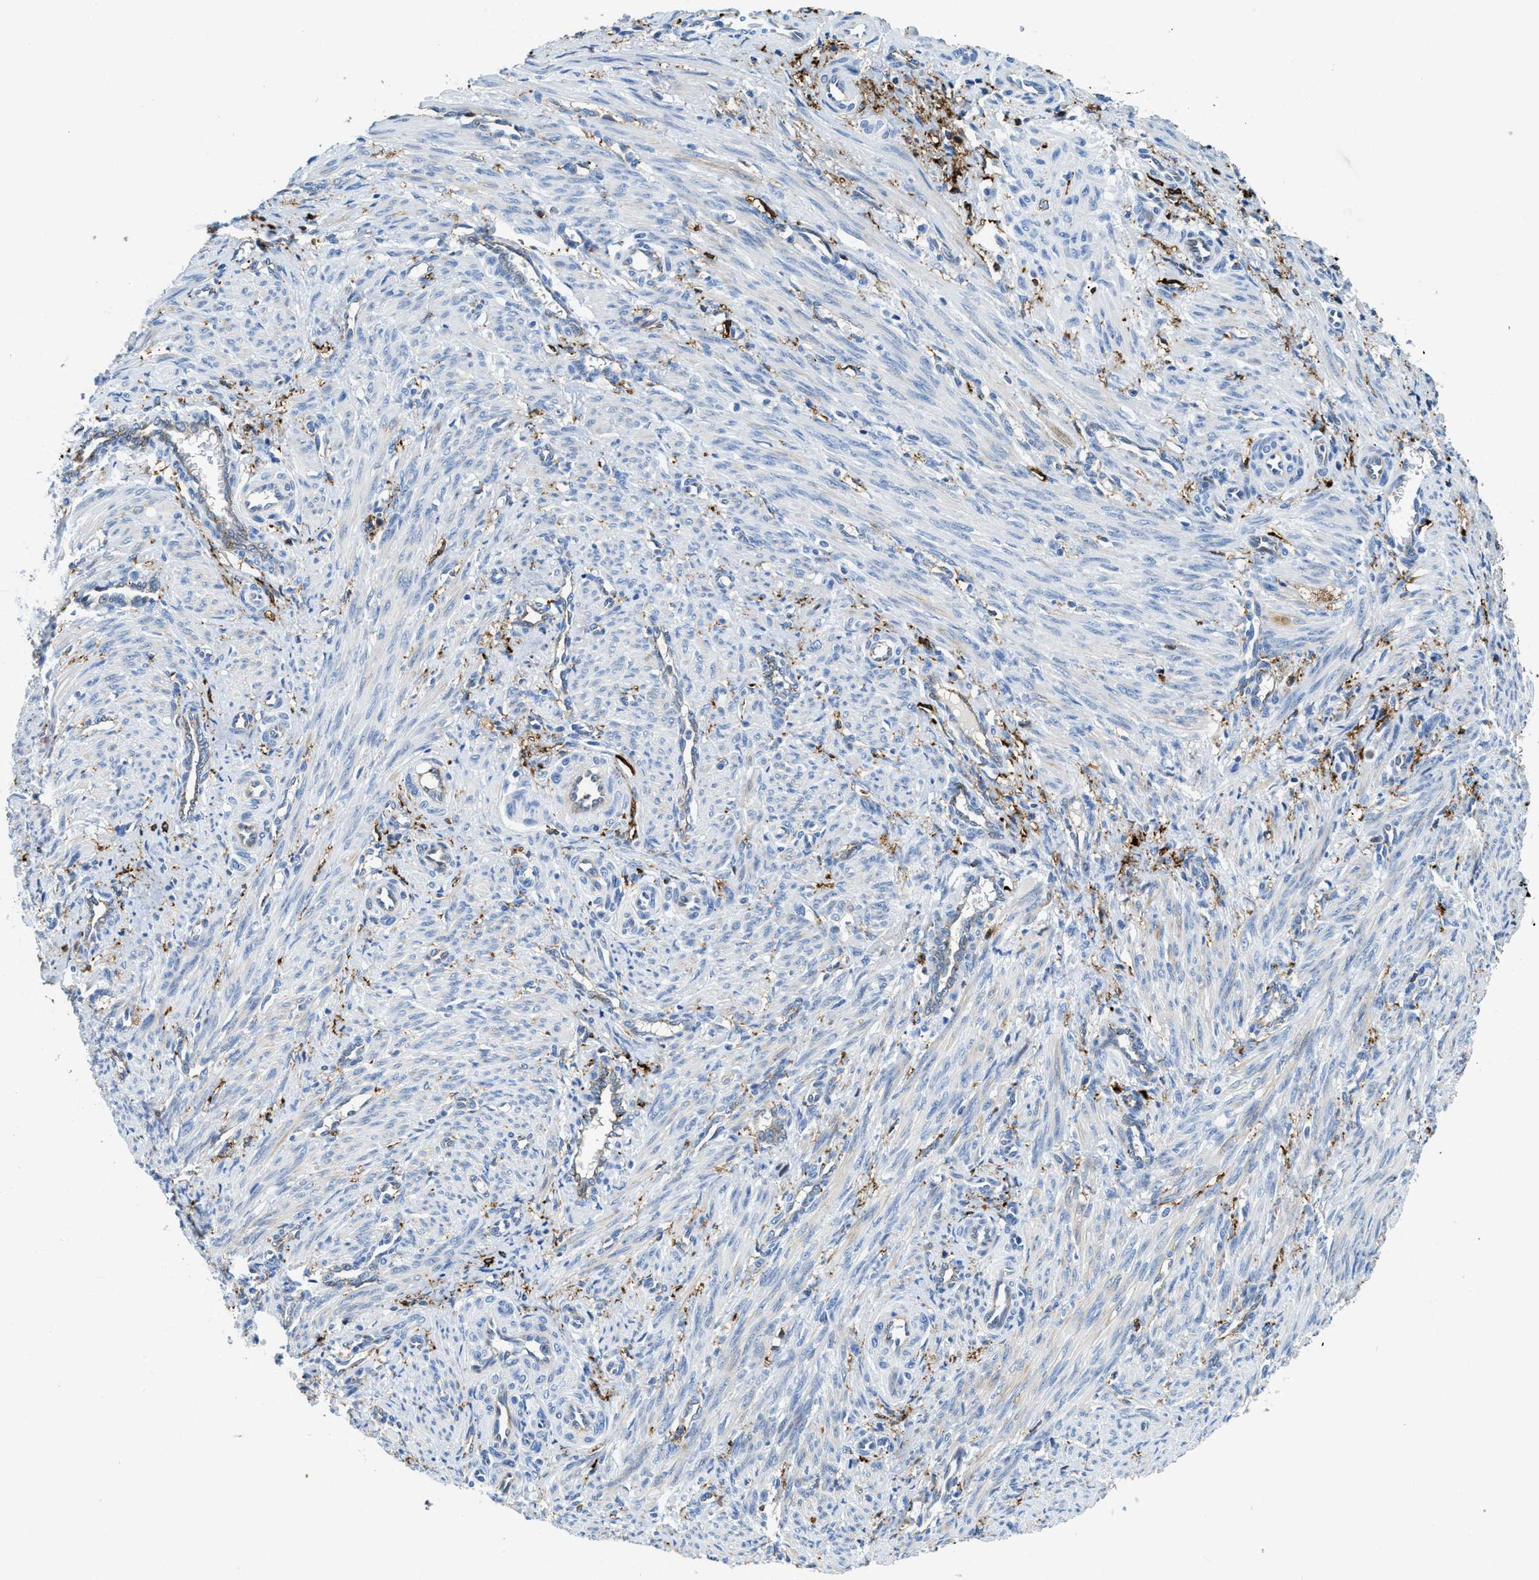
{"staining": {"intensity": "negative", "quantity": "none", "location": "none"}, "tissue": "smooth muscle", "cell_type": "Smooth muscle cells", "image_type": "normal", "snomed": [{"axis": "morphology", "description": "Normal tissue, NOS"}, {"axis": "topography", "description": "Endometrium"}], "caption": "DAB immunohistochemical staining of benign smooth muscle shows no significant staining in smooth muscle cells.", "gene": "CD226", "patient": {"sex": "female", "age": 33}}